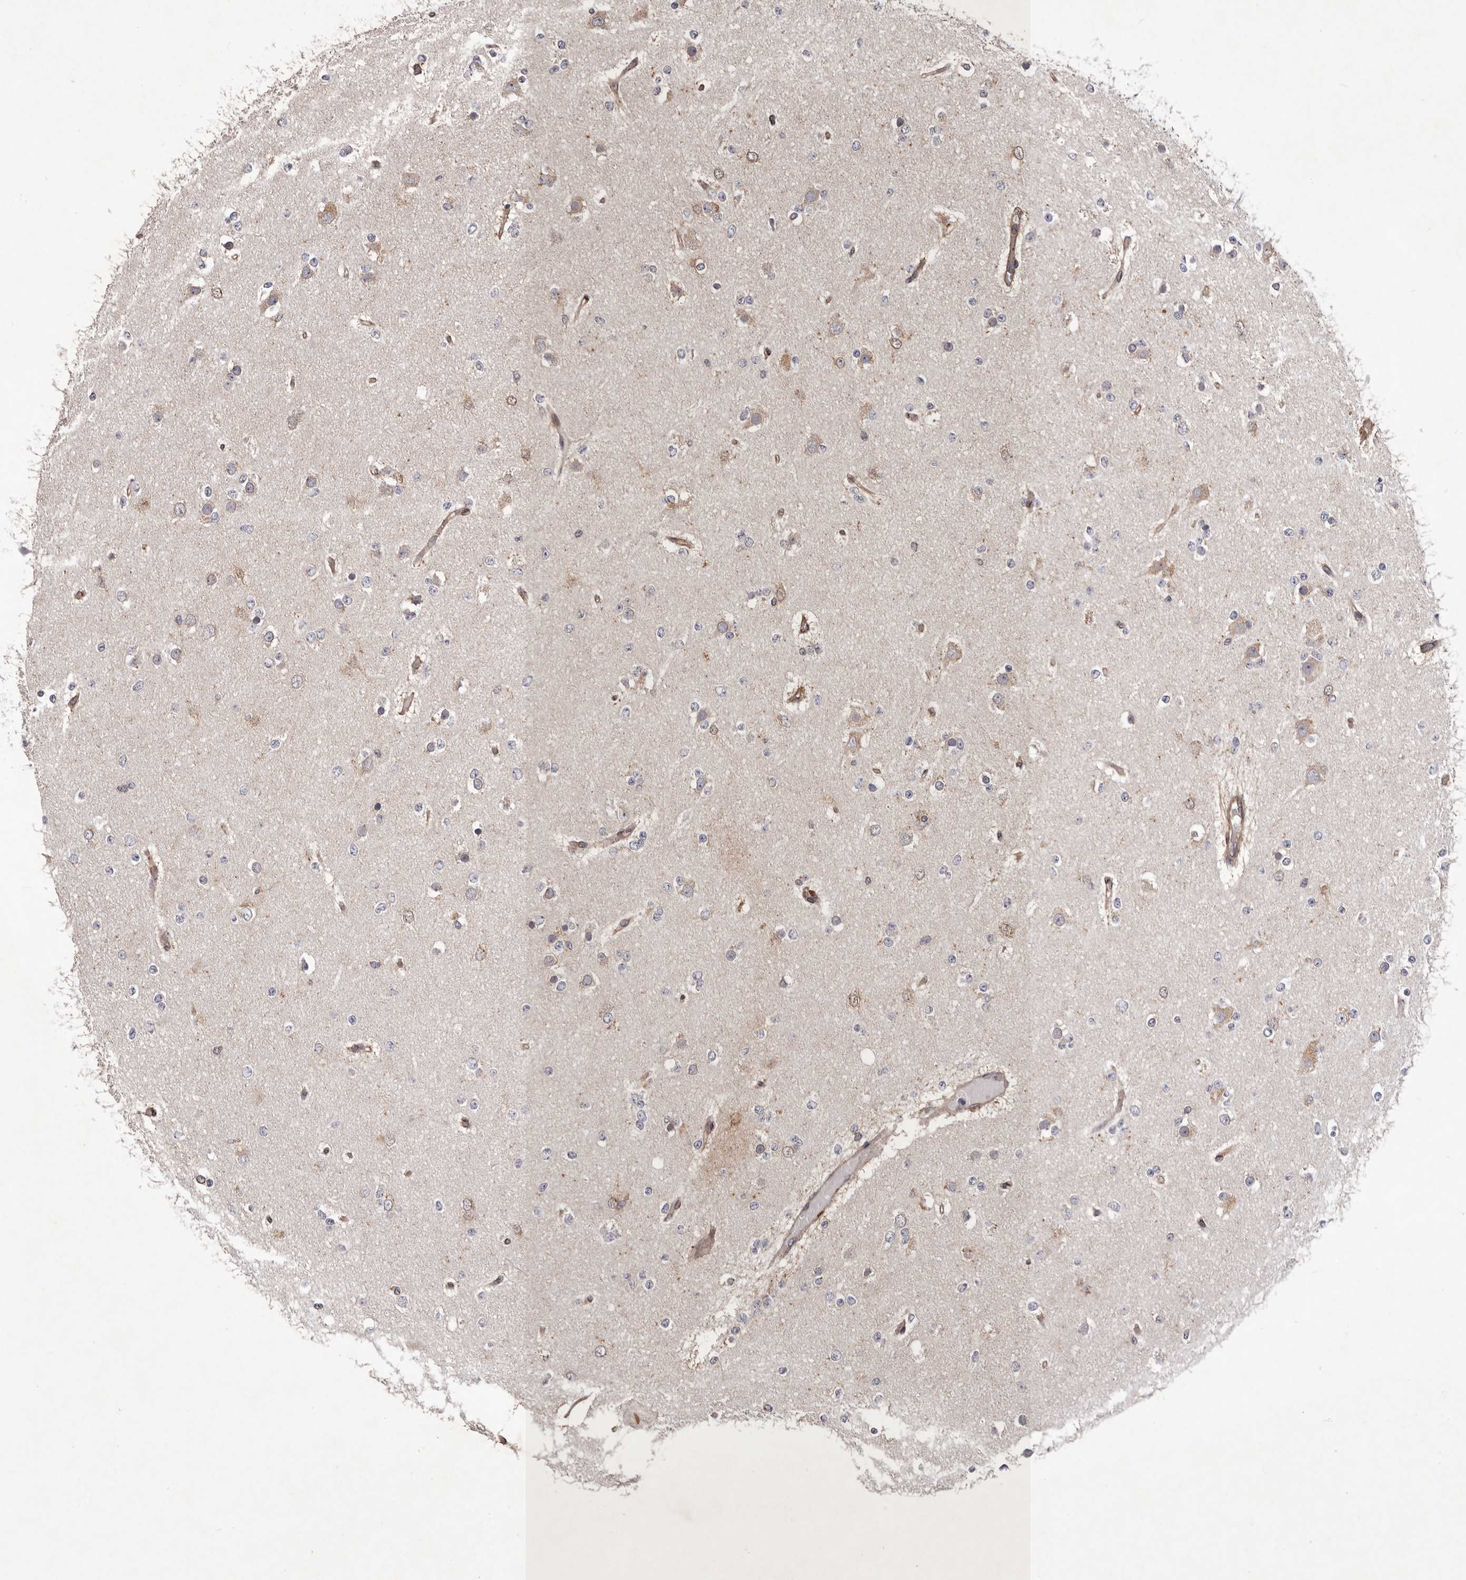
{"staining": {"intensity": "weak", "quantity": "<25%", "location": "cytoplasmic/membranous"}, "tissue": "glioma", "cell_type": "Tumor cells", "image_type": "cancer", "snomed": [{"axis": "morphology", "description": "Glioma, malignant, Low grade"}, {"axis": "topography", "description": "Brain"}], "caption": "Tumor cells show no significant expression in glioma.", "gene": "GADD45B", "patient": {"sex": "female", "age": 22}}